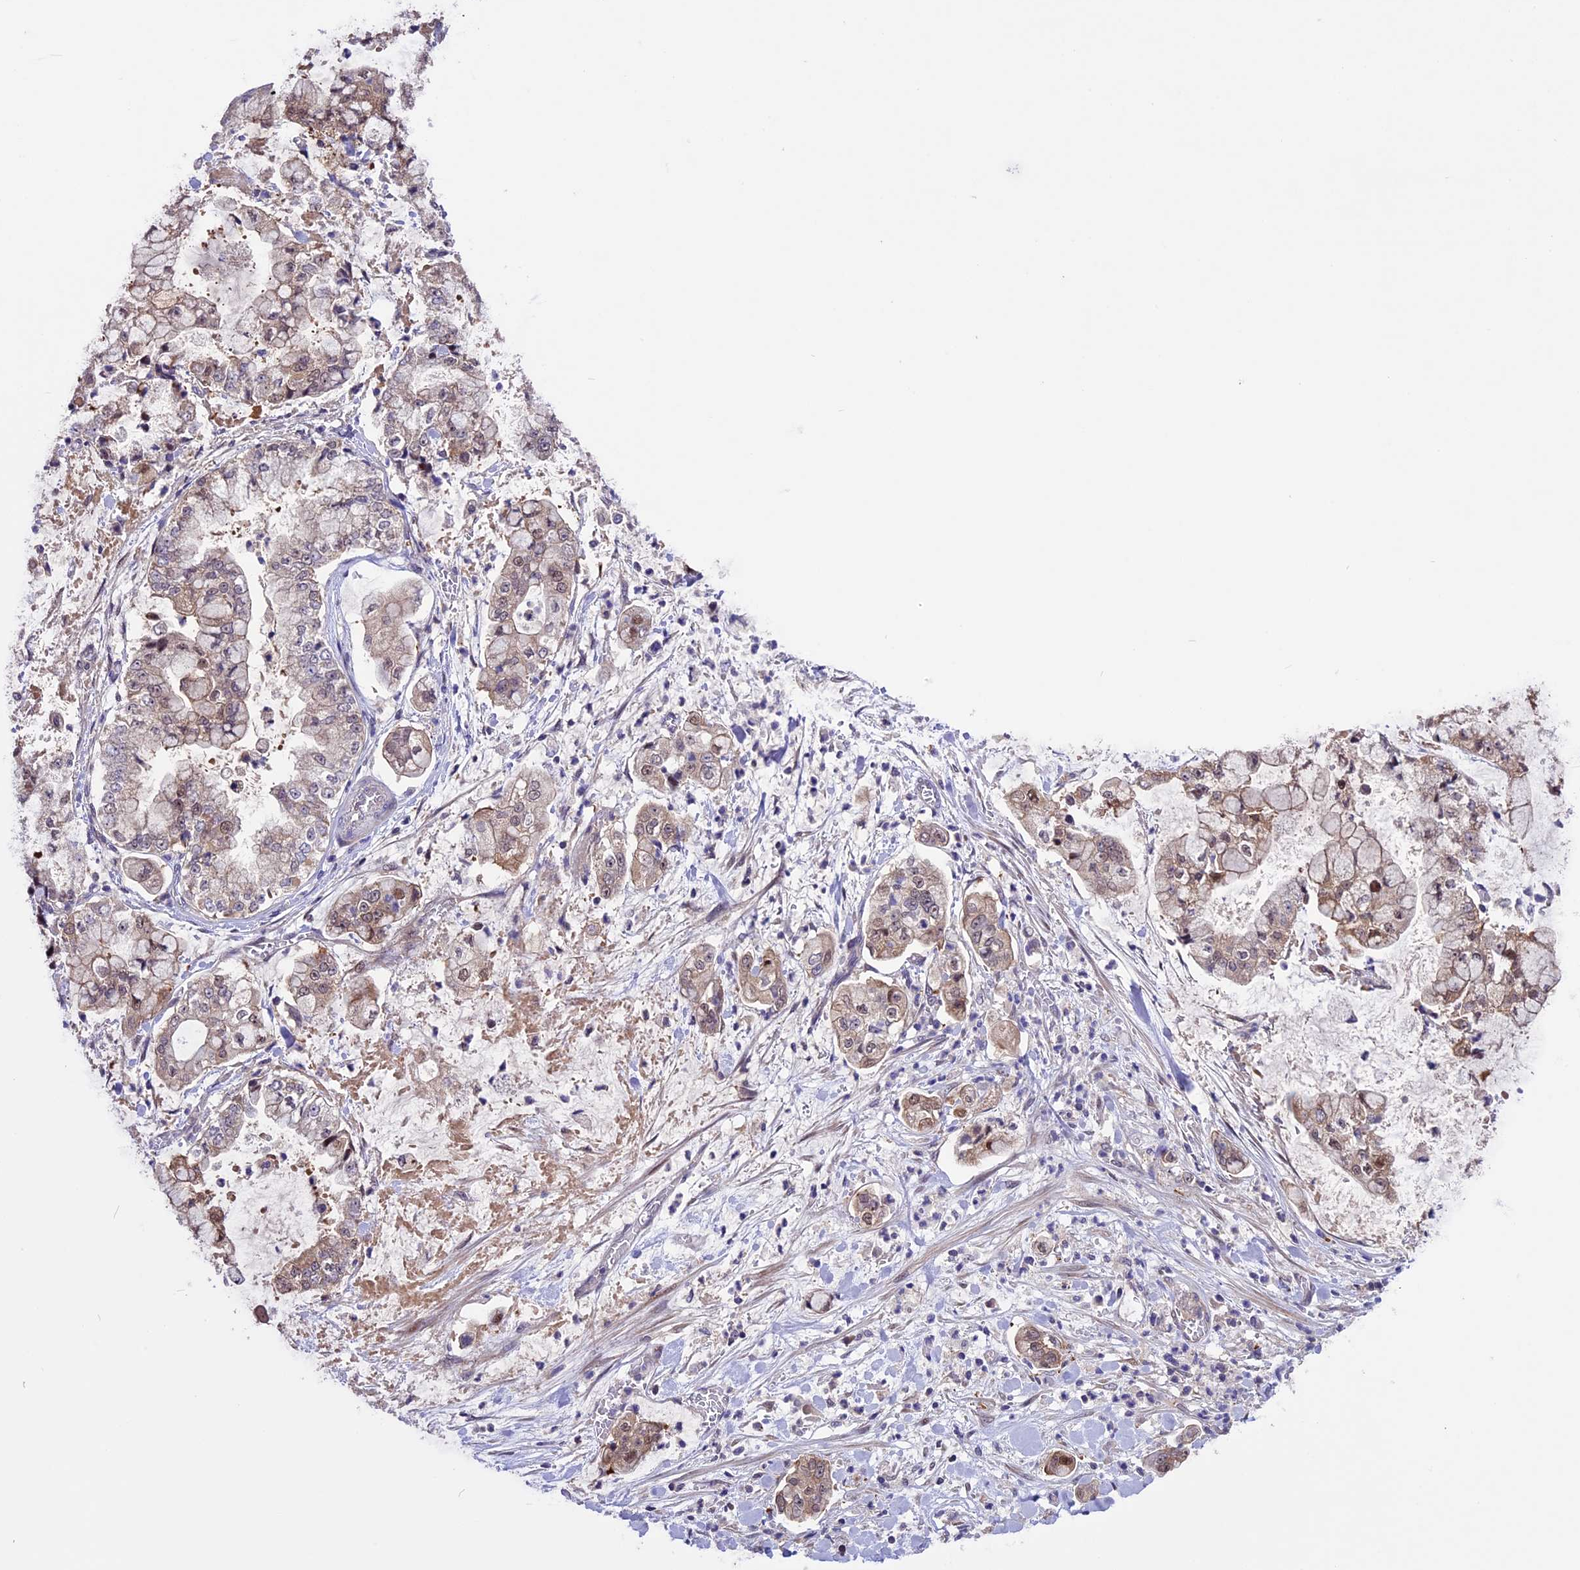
{"staining": {"intensity": "moderate", "quantity": "<25%", "location": "cytoplasmic/membranous,nuclear"}, "tissue": "stomach cancer", "cell_type": "Tumor cells", "image_type": "cancer", "snomed": [{"axis": "morphology", "description": "Adenocarcinoma, NOS"}, {"axis": "topography", "description": "Stomach"}], "caption": "Adenocarcinoma (stomach) was stained to show a protein in brown. There is low levels of moderate cytoplasmic/membranous and nuclear positivity in about <25% of tumor cells. (Stains: DAB (3,3'-diaminobenzidine) in brown, nuclei in blue, Microscopy: brightfield microscopy at high magnification).", "gene": "XKR7", "patient": {"sex": "male", "age": 76}}